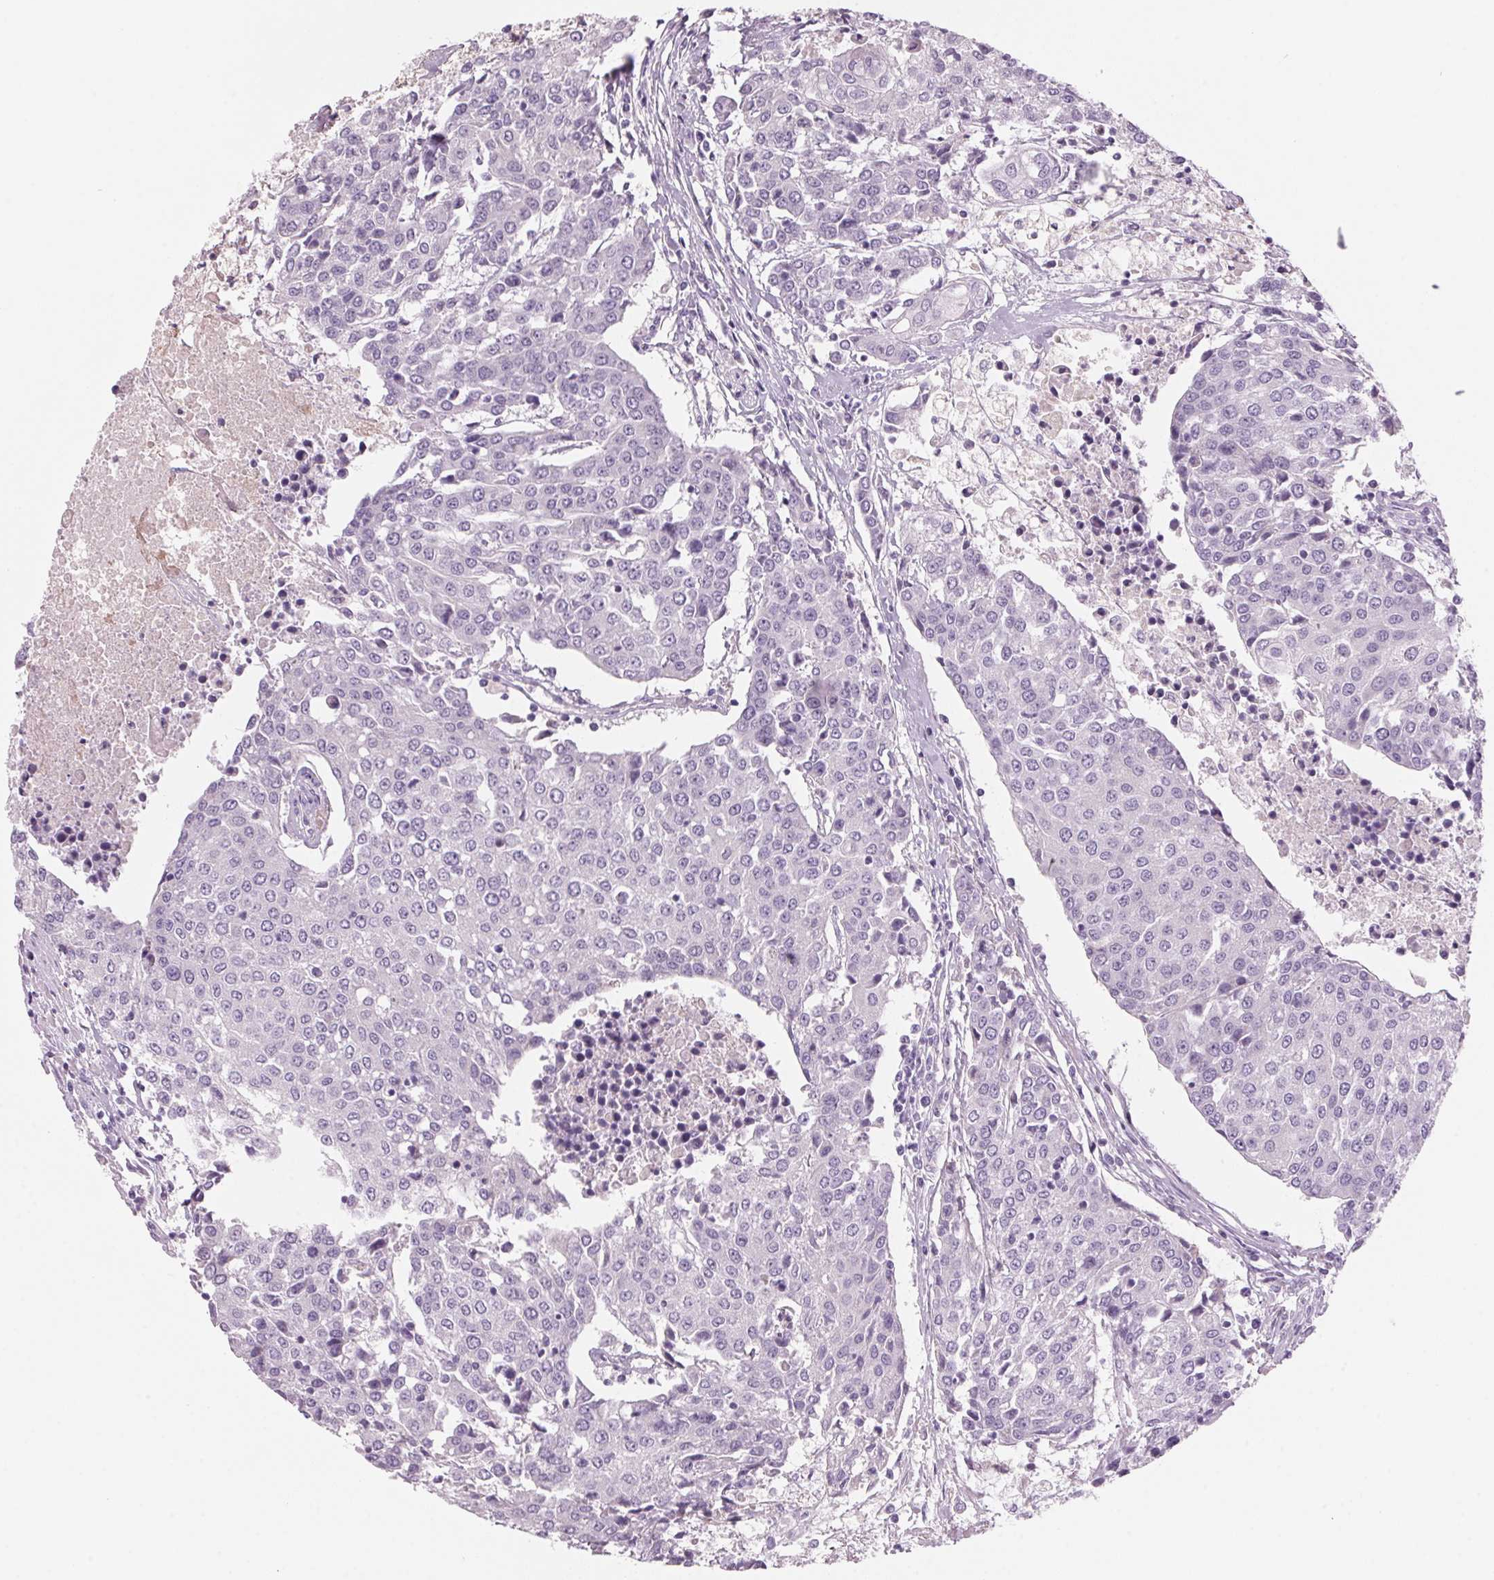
{"staining": {"intensity": "negative", "quantity": "none", "location": "none"}, "tissue": "urothelial cancer", "cell_type": "Tumor cells", "image_type": "cancer", "snomed": [{"axis": "morphology", "description": "Urothelial carcinoma, High grade"}, {"axis": "topography", "description": "Urinary bladder"}], "caption": "Urothelial cancer was stained to show a protein in brown. There is no significant staining in tumor cells. (DAB IHC visualized using brightfield microscopy, high magnification).", "gene": "ADAM20", "patient": {"sex": "female", "age": 85}}